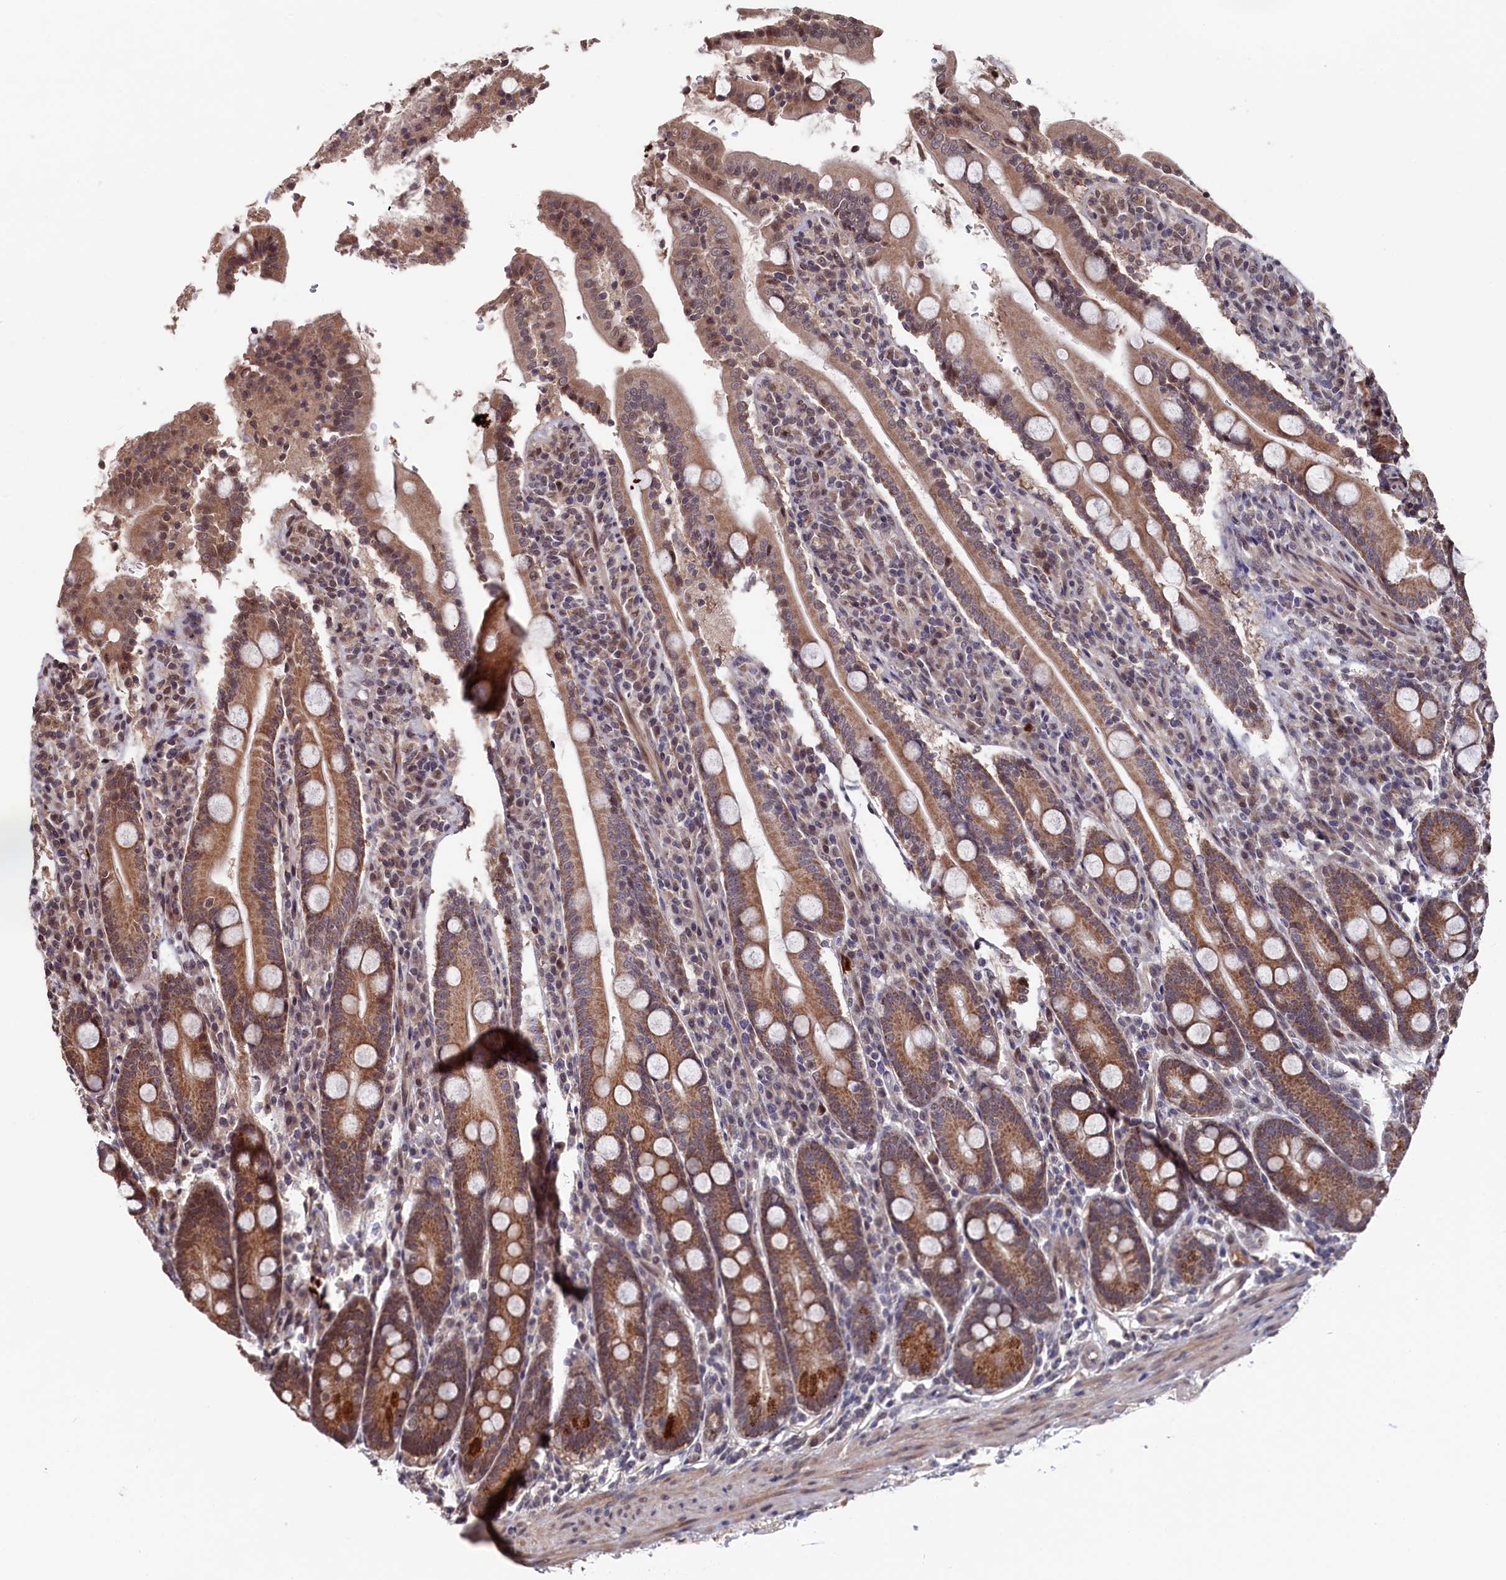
{"staining": {"intensity": "moderate", "quantity": ">75%", "location": "cytoplasmic/membranous"}, "tissue": "duodenum", "cell_type": "Glandular cells", "image_type": "normal", "snomed": [{"axis": "morphology", "description": "Normal tissue, NOS"}, {"axis": "topography", "description": "Duodenum"}], "caption": "High-power microscopy captured an immunohistochemistry image of unremarkable duodenum, revealing moderate cytoplasmic/membranous expression in about >75% of glandular cells.", "gene": "CLPX", "patient": {"sex": "male", "age": 35}}